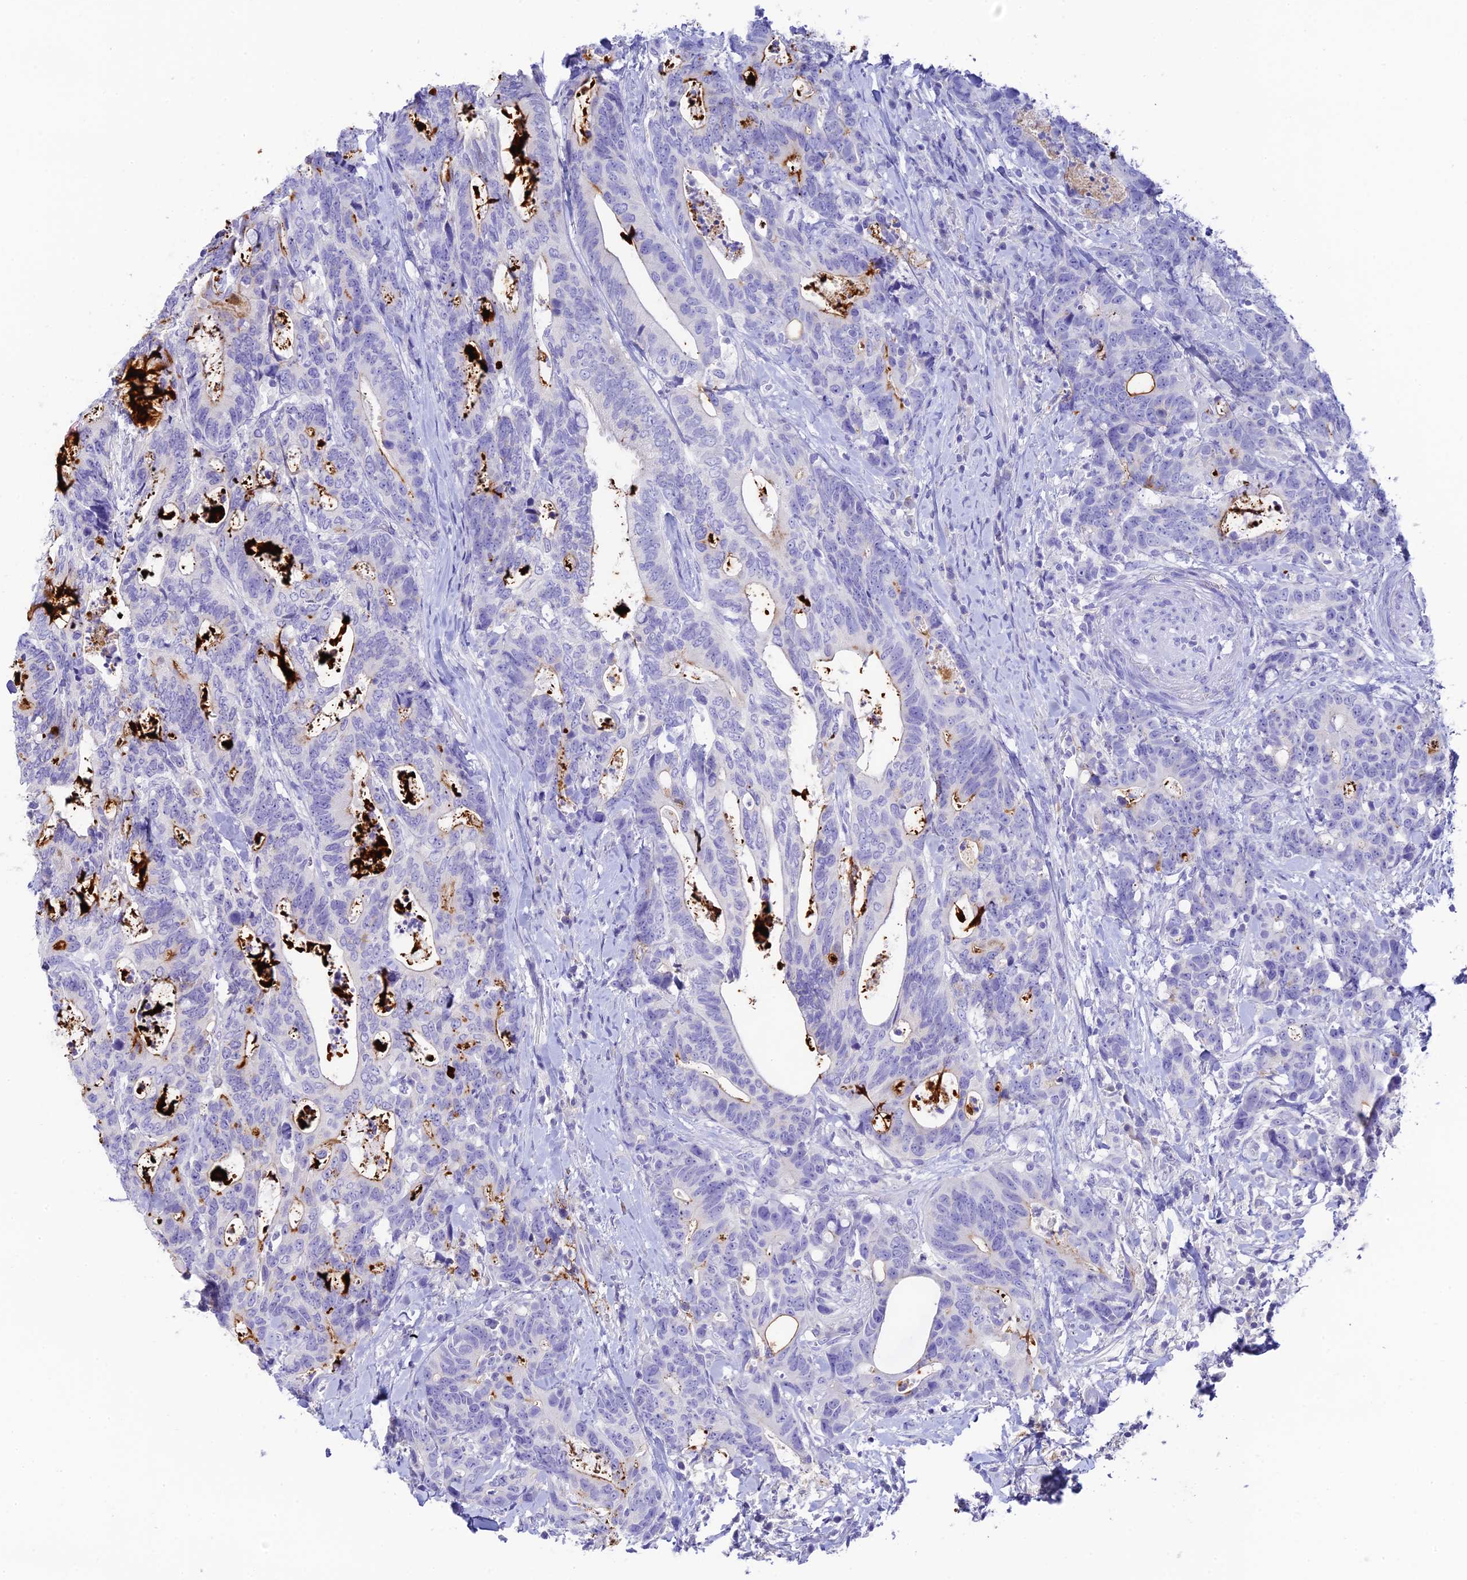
{"staining": {"intensity": "weak", "quantity": "<25%", "location": "cytoplasmic/membranous"}, "tissue": "colorectal cancer", "cell_type": "Tumor cells", "image_type": "cancer", "snomed": [{"axis": "morphology", "description": "Adenocarcinoma, NOS"}, {"axis": "topography", "description": "Colon"}], "caption": "Tumor cells show no significant protein expression in adenocarcinoma (colorectal).", "gene": "C12orf29", "patient": {"sex": "female", "age": 82}}